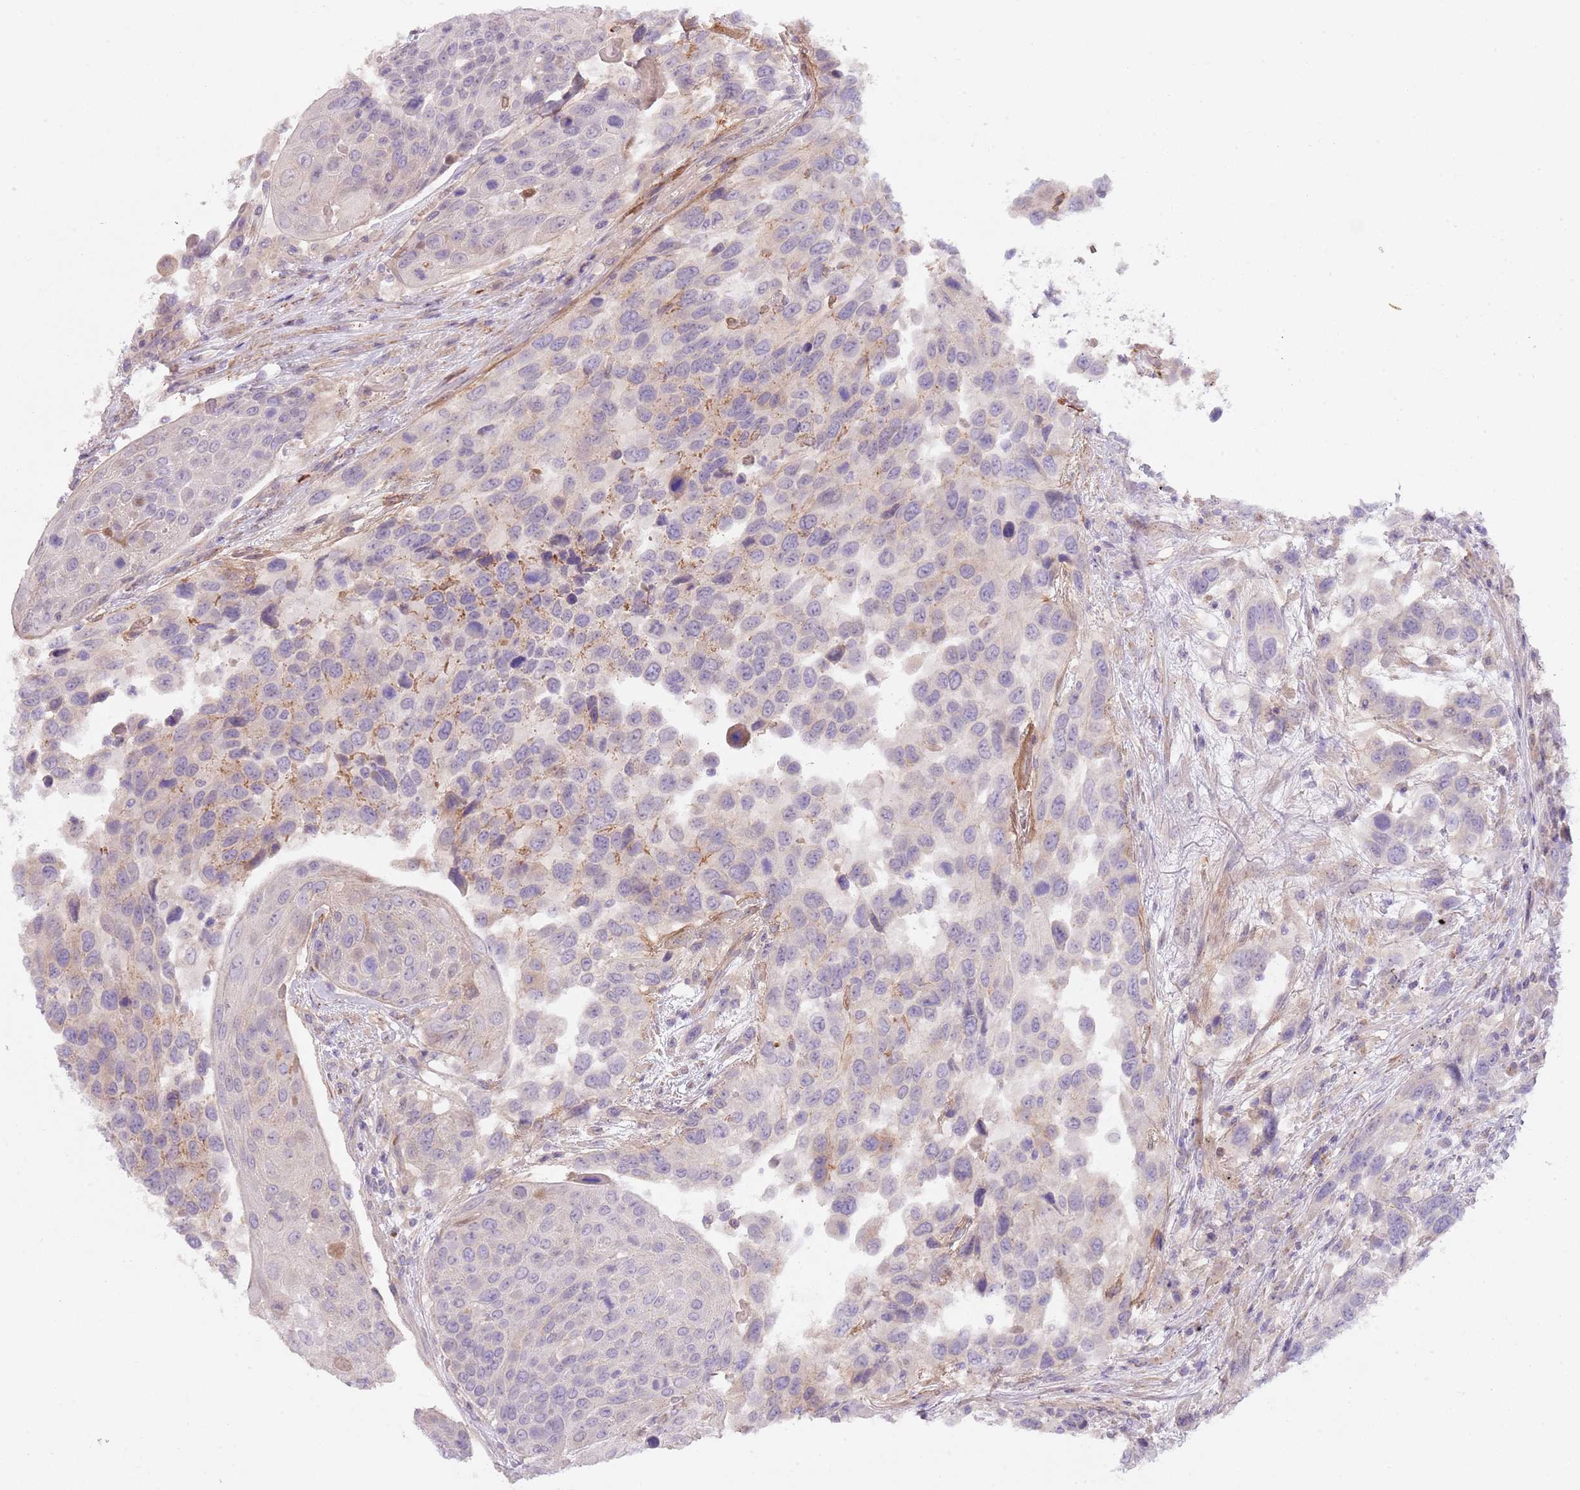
{"staining": {"intensity": "weak", "quantity": "<25%", "location": "cytoplasmic/membranous"}, "tissue": "urothelial cancer", "cell_type": "Tumor cells", "image_type": "cancer", "snomed": [{"axis": "morphology", "description": "Urothelial carcinoma, High grade"}, {"axis": "topography", "description": "Urinary bladder"}], "caption": "IHC micrograph of human urothelial cancer stained for a protein (brown), which demonstrates no staining in tumor cells.", "gene": "TINAGL1", "patient": {"sex": "female", "age": 70}}